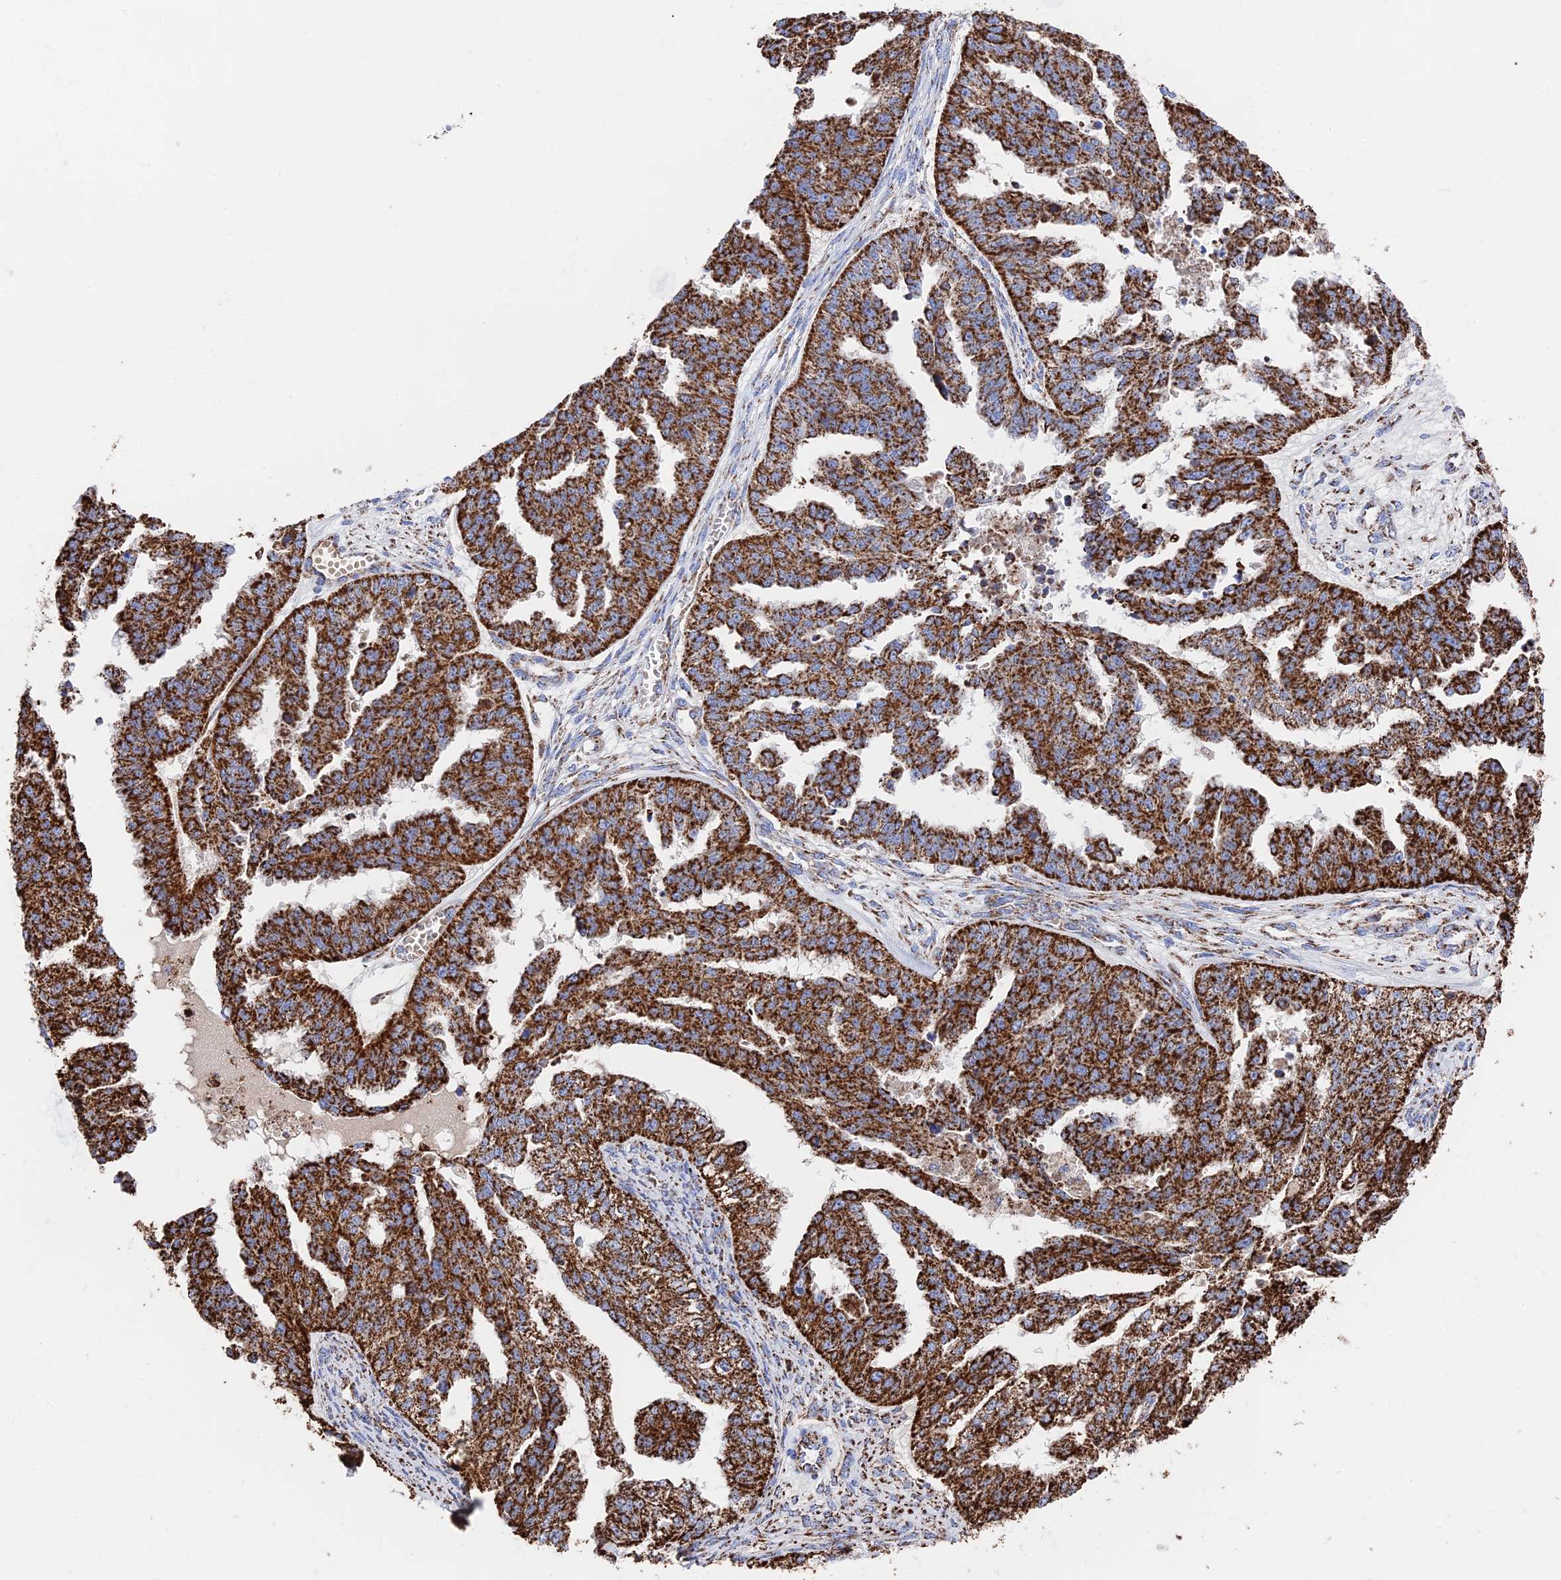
{"staining": {"intensity": "strong", "quantity": ">75%", "location": "cytoplasmic/membranous"}, "tissue": "ovarian cancer", "cell_type": "Tumor cells", "image_type": "cancer", "snomed": [{"axis": "morphology", "description": "Cystadenocarcinoma, serous, NOS"}, {"axis": "topography", "description": "Ovary"}], "caption": "This image demonstrates ovarian cancer (serous cystadenocarcinoma) stained with immunohistochemistry to label a protein in brown. The cytoplasmic/membranous of tumor cells show strong positivity for the protein. Nuclei are counter-stained blue.", "gene": "HAUS8", "patient": {"sex": "female", "age": 58}}